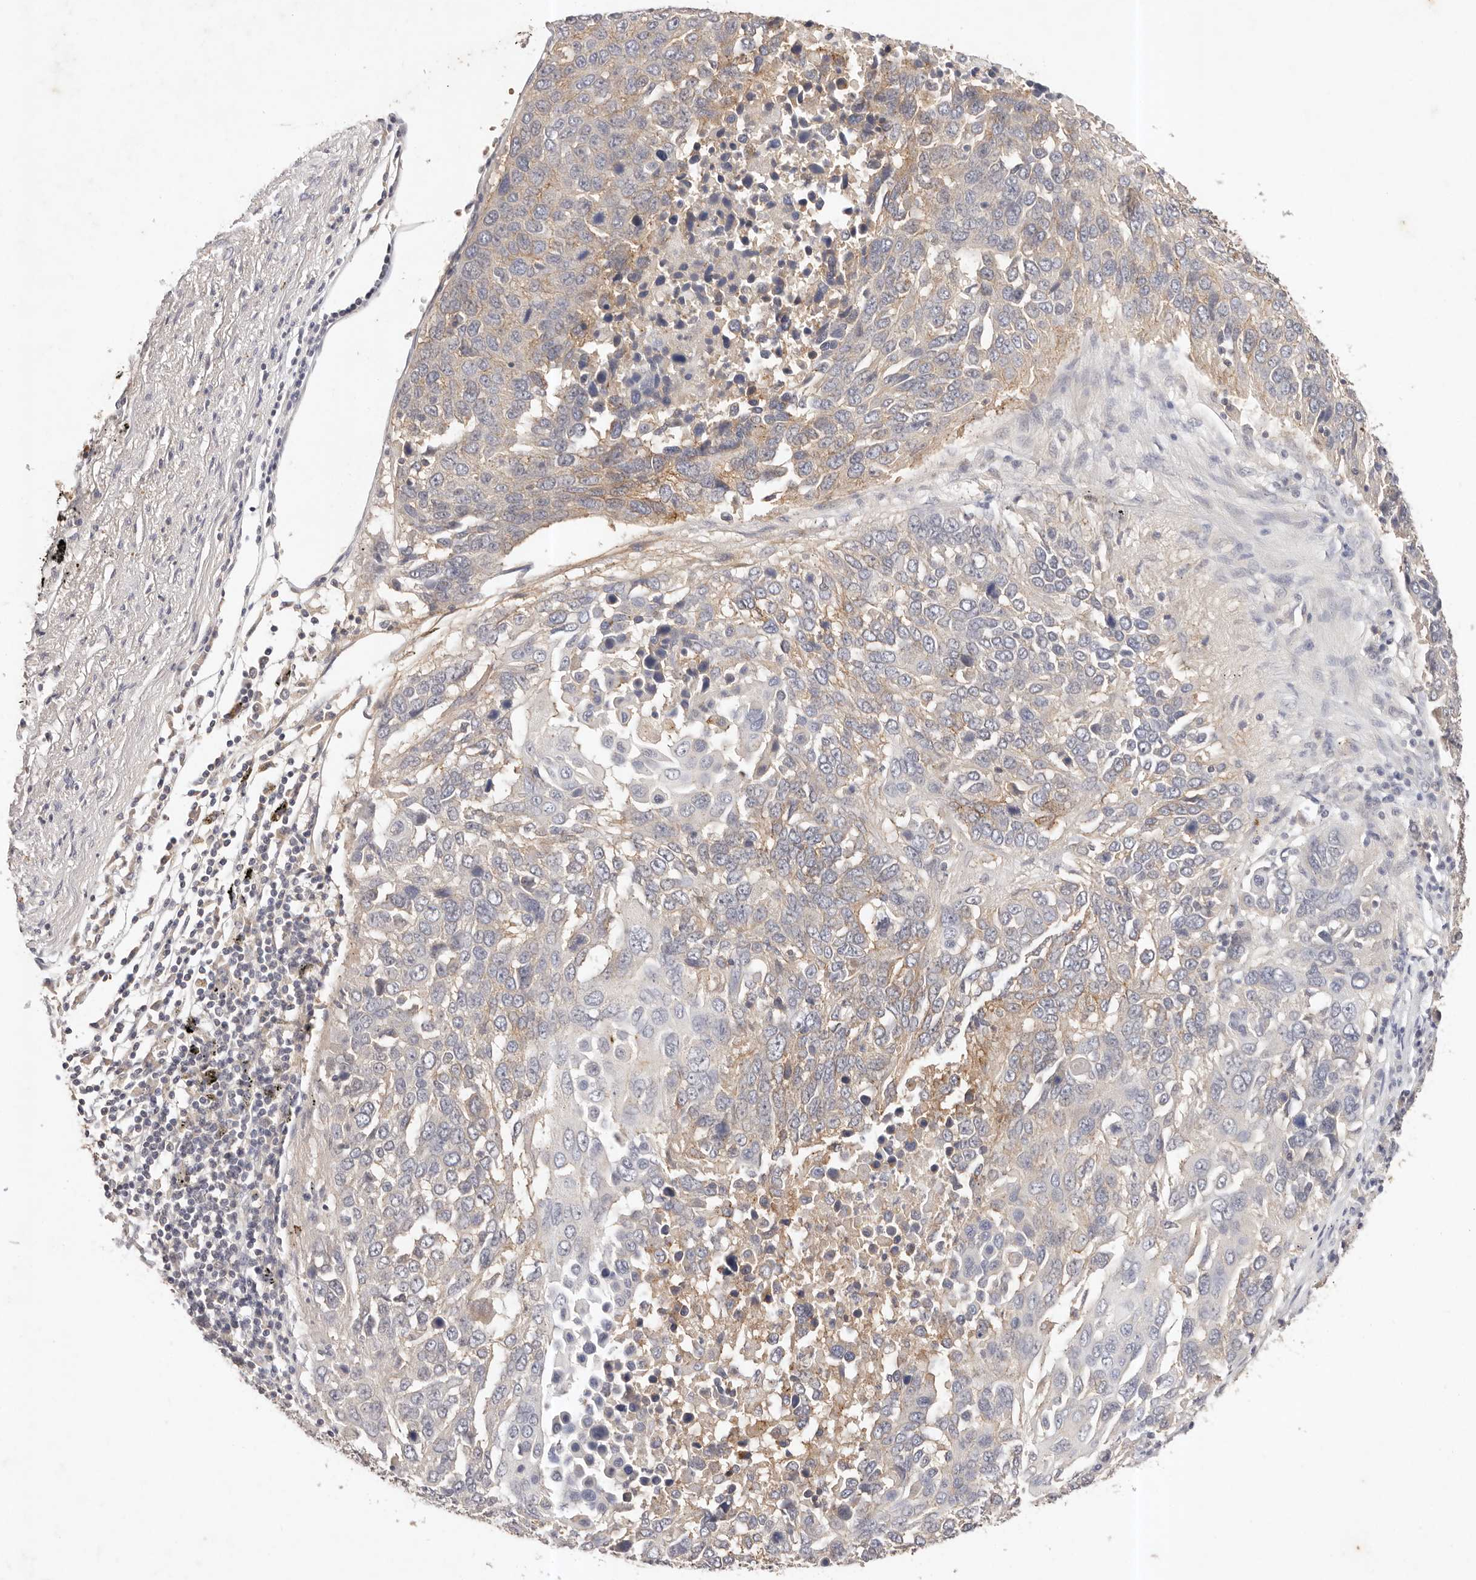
{"staining": {"intensity": "moderate", "quantity": "25%-75%", "location": "cytoplasmic/membranous"}, "tissue": "lung cancer", "cell_type": "Tumor cells", "image_type": "cancer", "snomed": [{"axis": "morphology", "description": "Squamous cell carcinoma, NOS"}, {"axis": "topography", "description": "Lung"}], "caption": "A medium amount of moderate cytoplasmic/membranous positivity is appreciated in approximately 25%-75% of tumor cells in squamous cell carcinoma (lung) tissue.", "gene": "CXADR", "patient": {"sex": "male", "age": 66}}